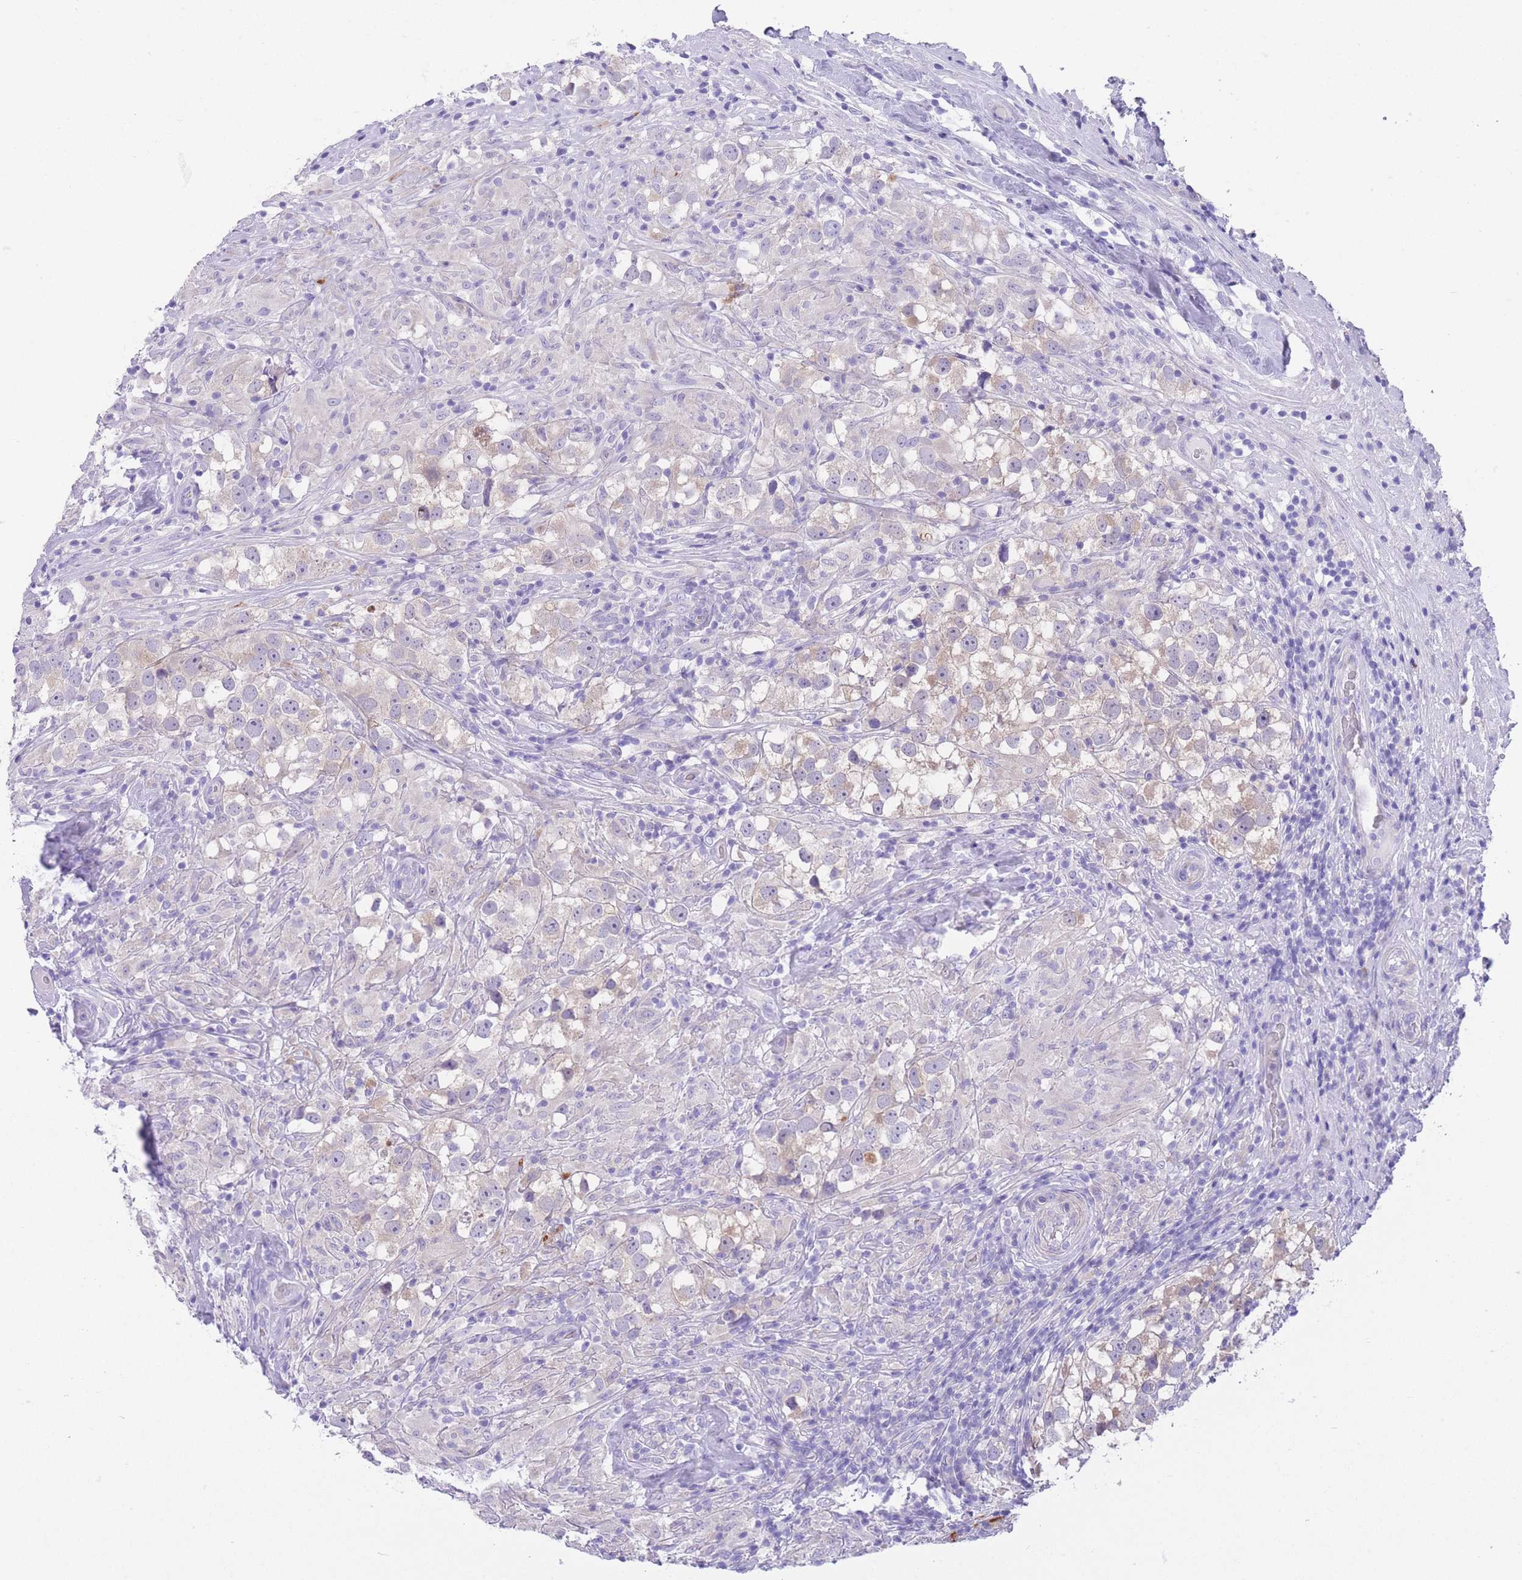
{"staining": {"intensity": "negative", "quantity": "none", "location": "none"}, "tissue": "testis cancer", "cell_type": "Tumor cells", "image_type": "cancer", "snomed": [{"axis": "morphology", "description": "Seminoma, NOS"}, {"axis": "topography", "description": "Testis"}], "caption": "Immunohistochemistry micrograph of testis cancer stained for a protein (brown), which exhibits no expression in tumor cells.", "gene": "QTRT1", "patient": {"sex": "male", "age": 46}}